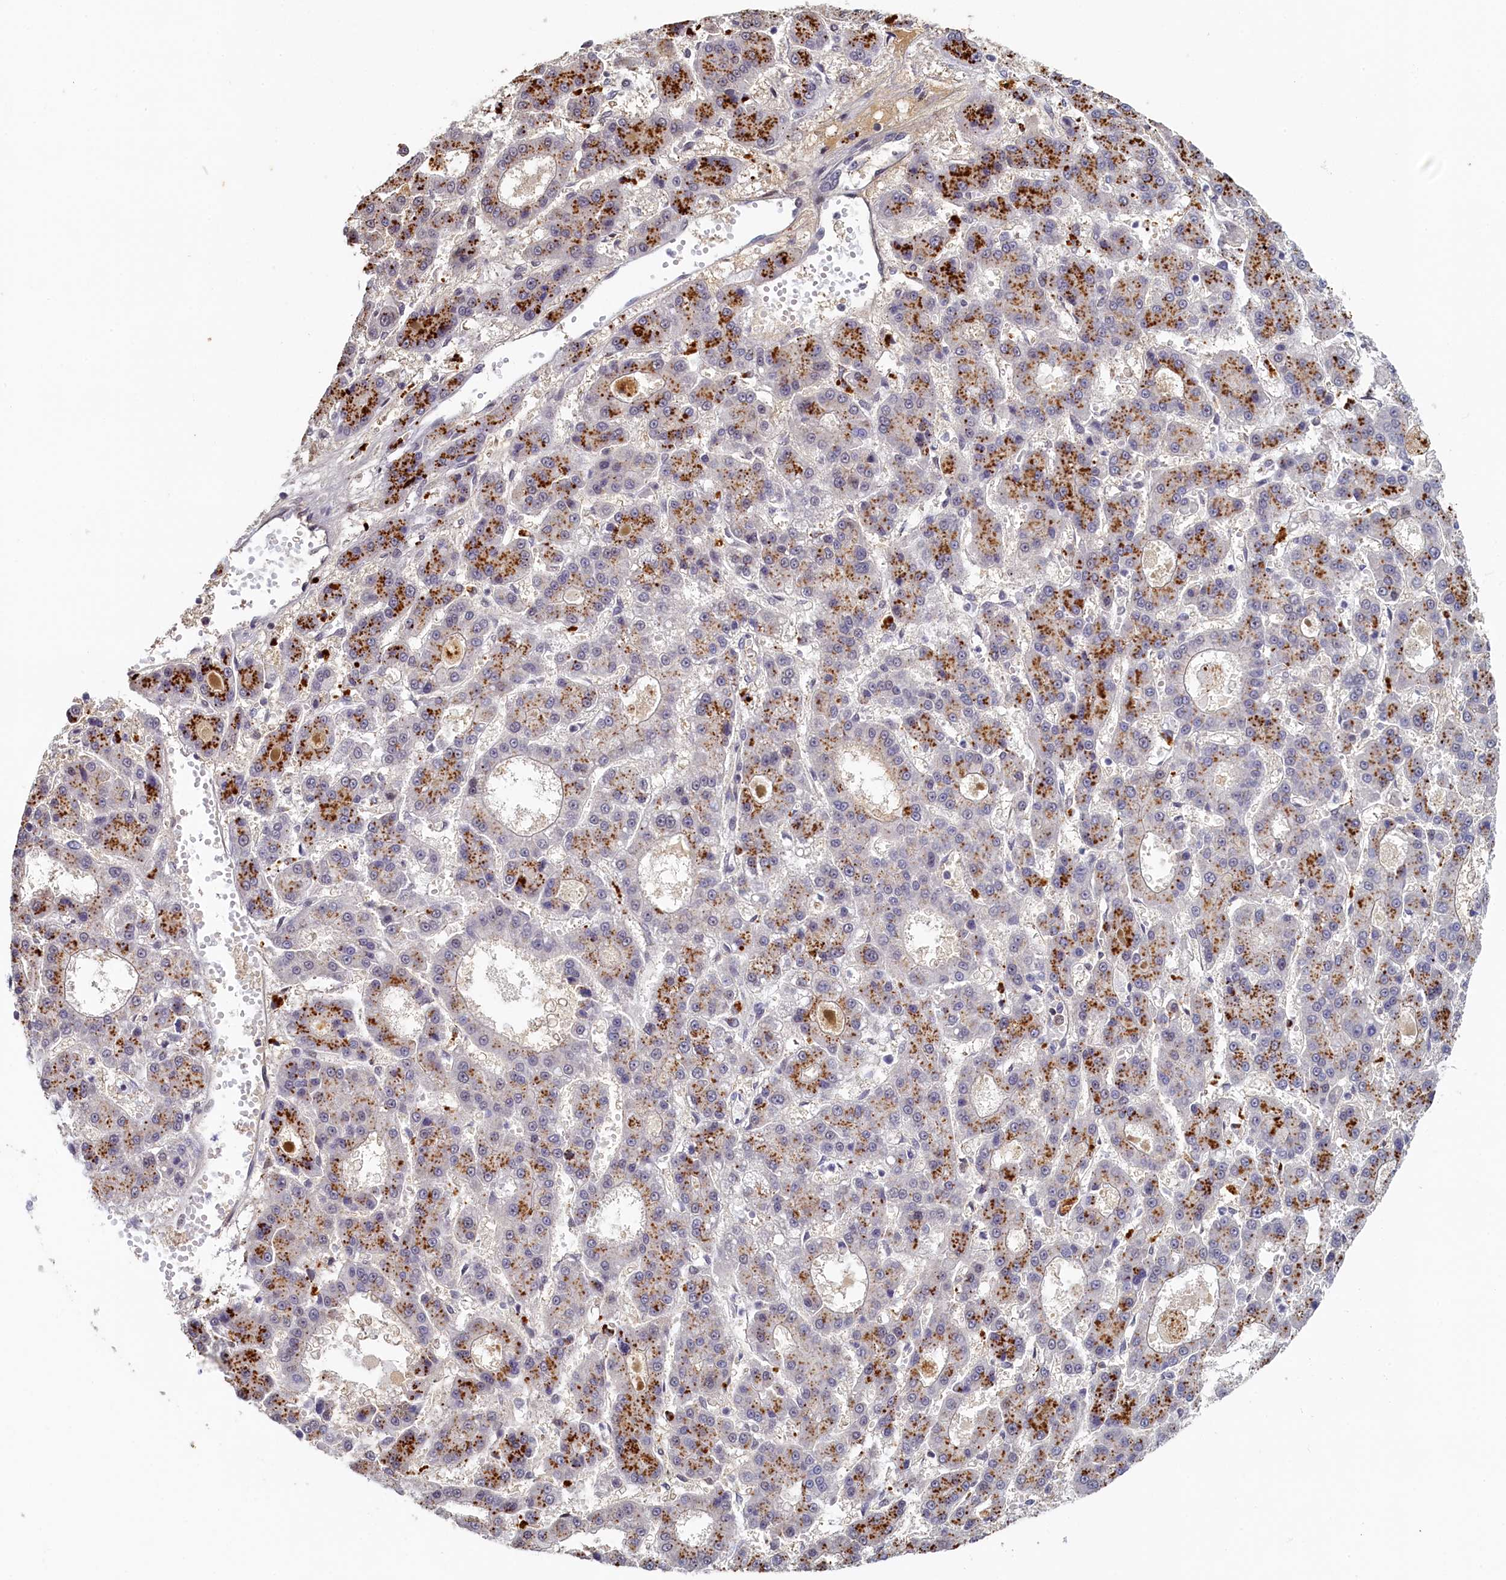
{"staining": {"intensity": "negative", "quantity": "none", "location": "none"}, "tissue": "liver cancer", "cell_type": "Tumor cells", "image_type": "cancer", "snomed": [{"axis": "morphology", "description": "Carcinoma, Hepatocellular, NOS"}, {"axis": "topography", "description": "Liver"}], "caption": "Protein analysis of liver cancer (hepatocellular carcinoma) reveals no significant positivity in tumor cells.", "gene": "INTS14", "patient": {"sex": "male", "age": 70}}